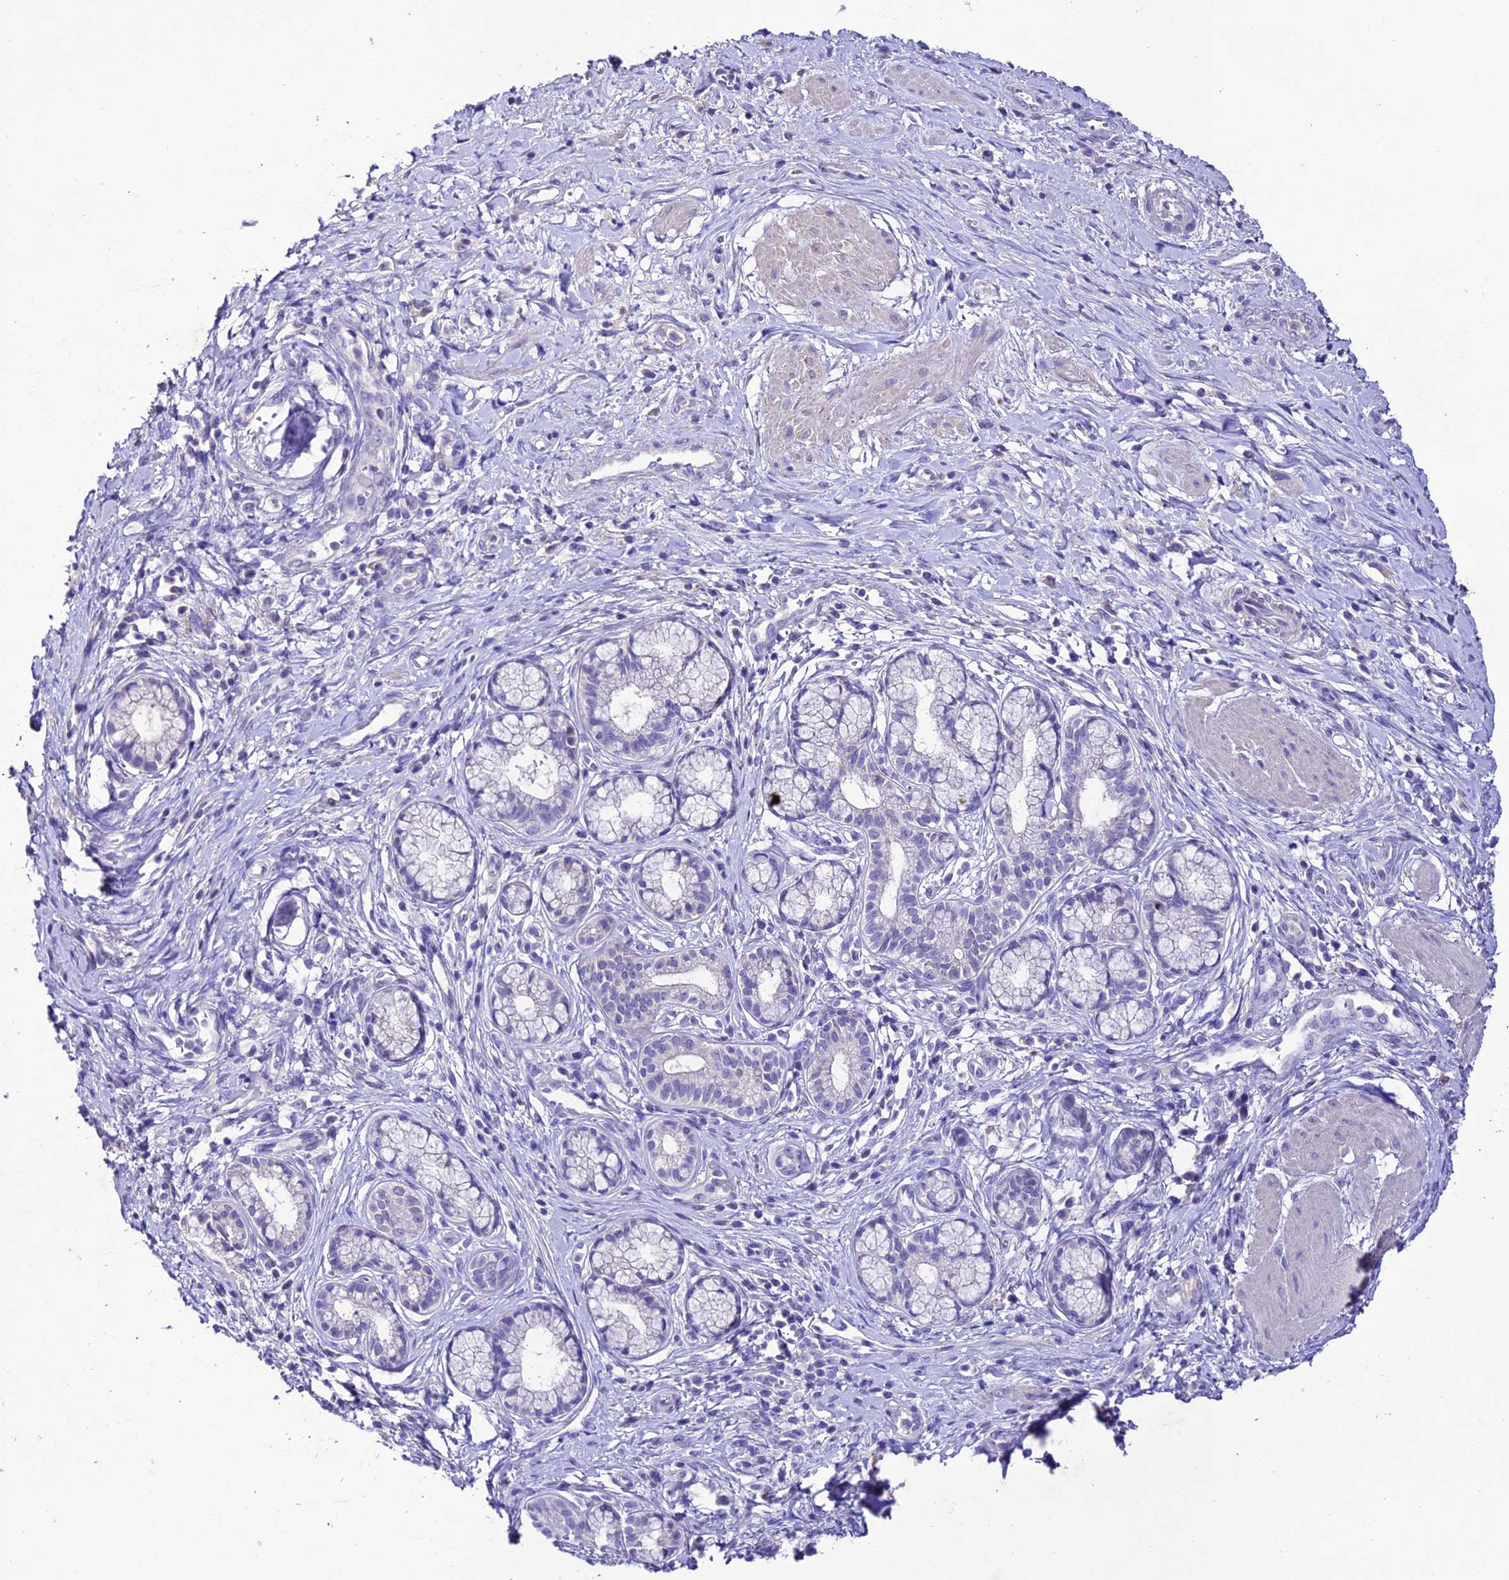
{"staining": {"intensity": "negative", "quantity": "none", "location": "none"}, "tissue": "pancreatic cancer", "cell_type": "Tumor cells", "image_type": "cancer", "snomed": [{"axis": "morphology", "description": "Adenocarcinoma, NOS"}, {"axis": "topography", "description": "Pancreas"}], "caption": "Tumor cells show no significant protein expression in adenocarcinoma (pancreatic).", "gene": "NLRP6", "patient": {"sex": "male", "age": 72}}